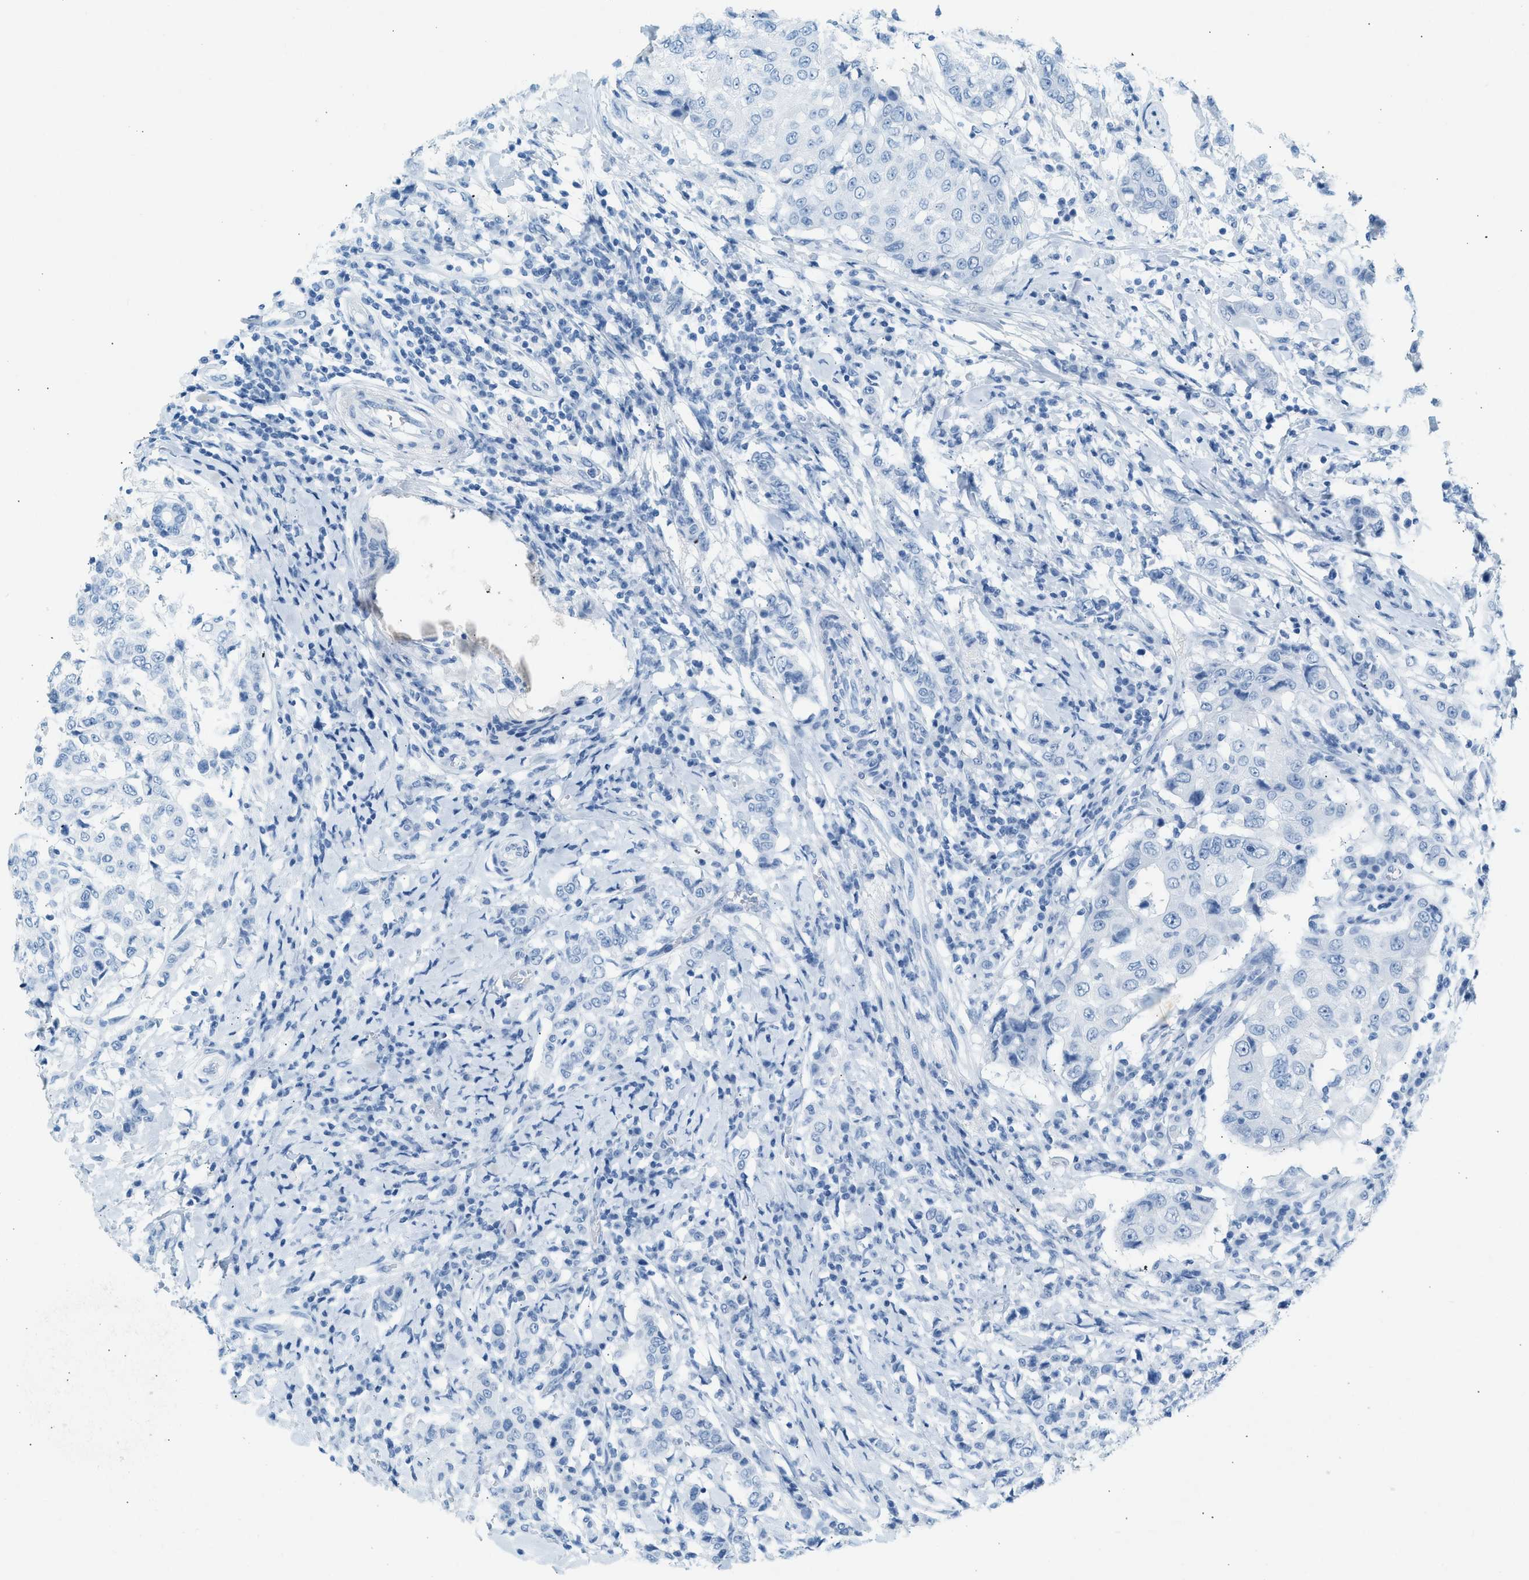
{"staining": {"intensity": "negative", "quantity": "none", "location": "none"}, "tissue": "breast cancer", "cell_type": "Tumor cells", "image_type": "cancer", "snomed": [{"axis": "morphology", "description": "Duct carcinoma"}, {"axis": "topography", "description": "Breast"}], "caption": "Micrograph shows no significant protein staining in tumor cells of breast intraductal carcinoma. The staining is performed using DAB brown chromogen with nuclei counter-stained in using hematoxylin.", "gene": "HHATL", "patient": {"sex": "female", "age": 27}}